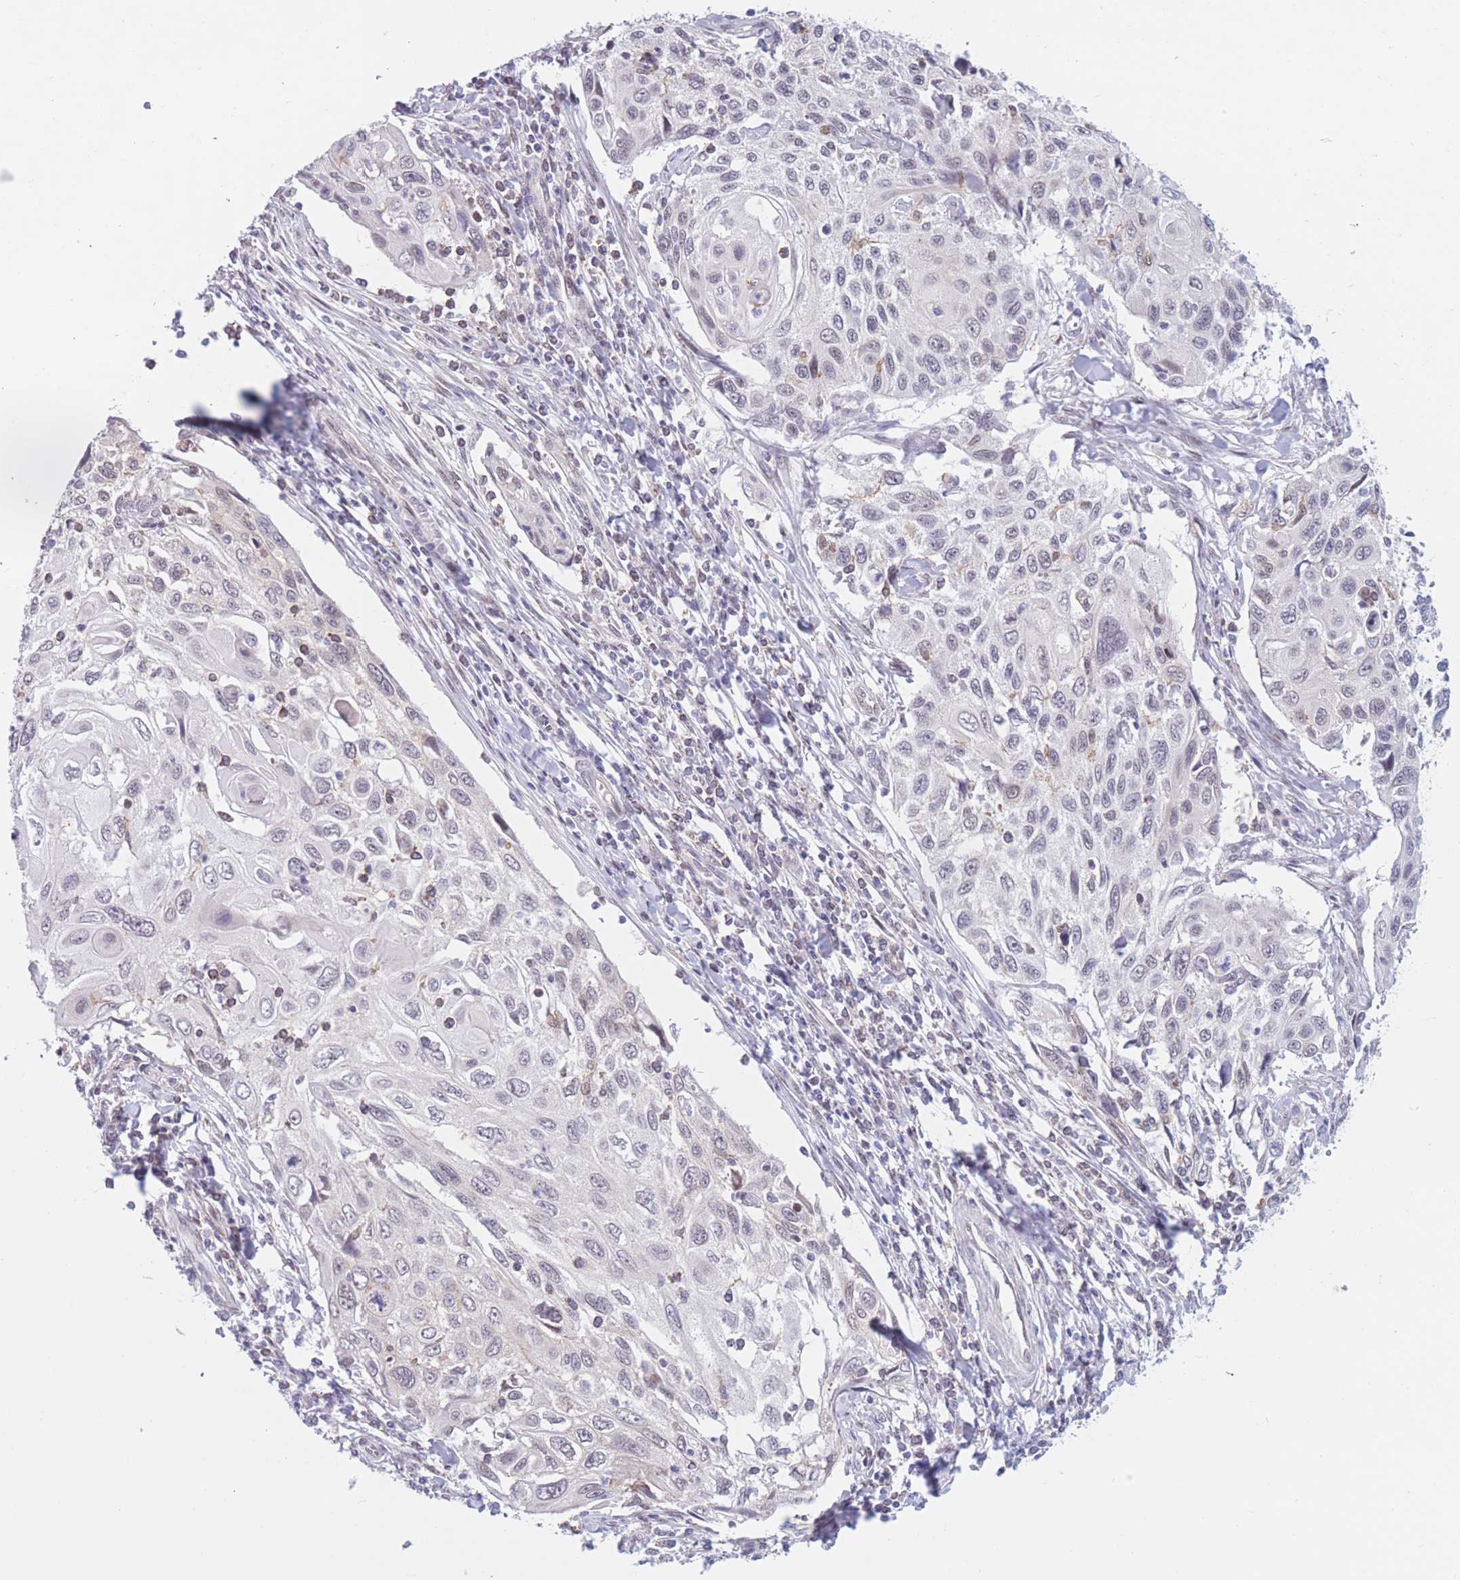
{"staining": {"intensity": "negative", "quantity": "none", "location": "none"}, "tissue": "cervical cancer", "cell_type": "Tumor cells", "image_type": "cancer", "snomed": [{"axis": "morphology", "description": "Squamous cell carcinoma, NOS"}, {"axis": "topography", "description": "Cervix"}], "caption": "Immunohistochemistry (IHC) image of human cervical cancer stained for a protein (brown), which reveals no positivity in tumor cells.", "gene": "PODXL", "patient": {"sex": "female", "age": 70}}